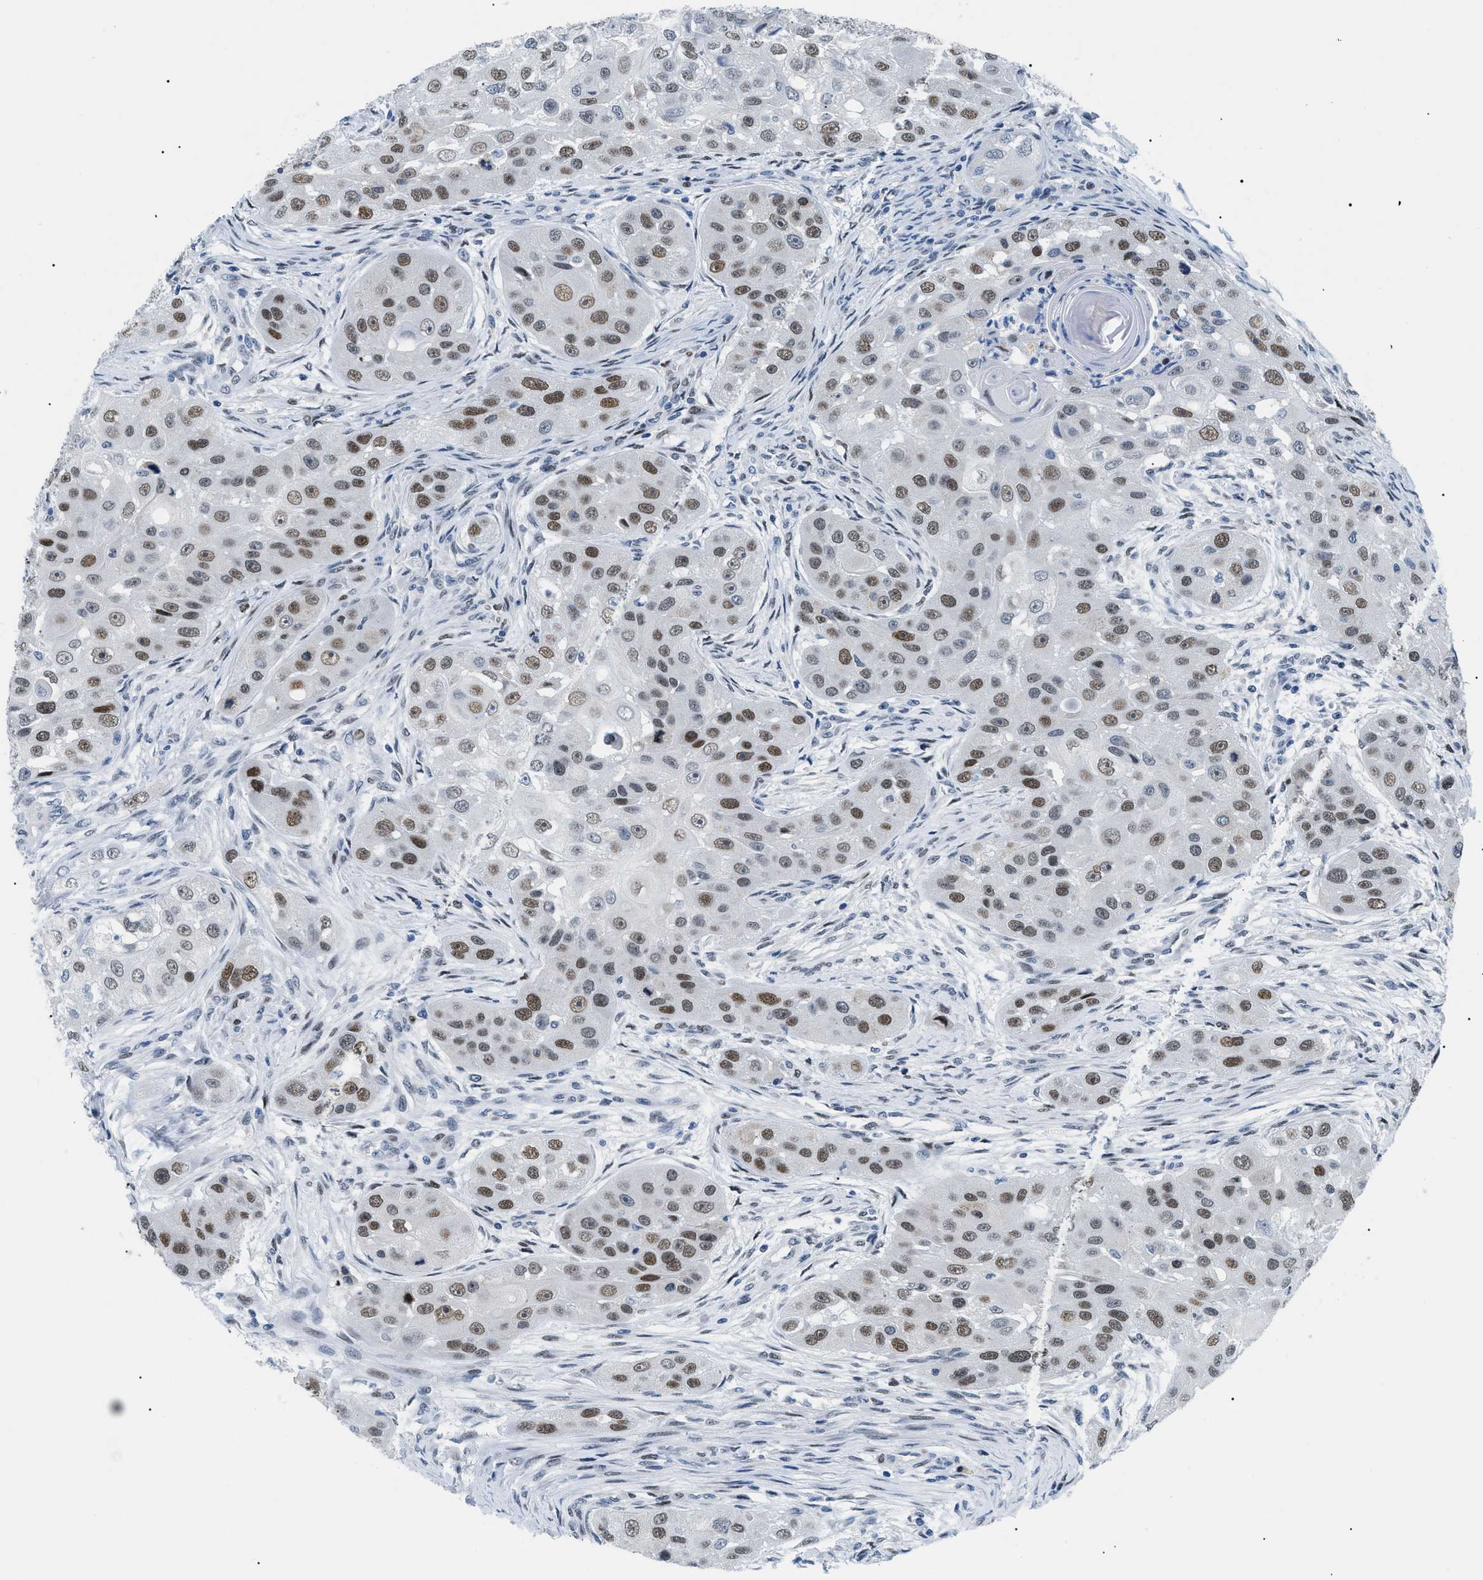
{"staining": {"intensity": "moderate", "quantity": ">75%", "location": "nuclear"}, "tissue": "head and neck cancer", "cell_type": "Tumor cells", "image_type": "cancer", "snomed": [{"axis": "morphology", "description": "Normal tissue, NOS"}, {"axis": "morphology", "description": "Squamous cell carcinoma, NOS"}, {"axis": "topography", "description": "Skeletal muscle"}, {"axis": "topography", "description": "Head-Neck"}], "caption": "DAB immunohistochemical staining of head and neck squamous cell carcinoma demonstrates moderate nuclear protein expression in about >75% of tumor cells.", "gene": "SMARCC1", "patient": {"sex": "male", "age": 51}}